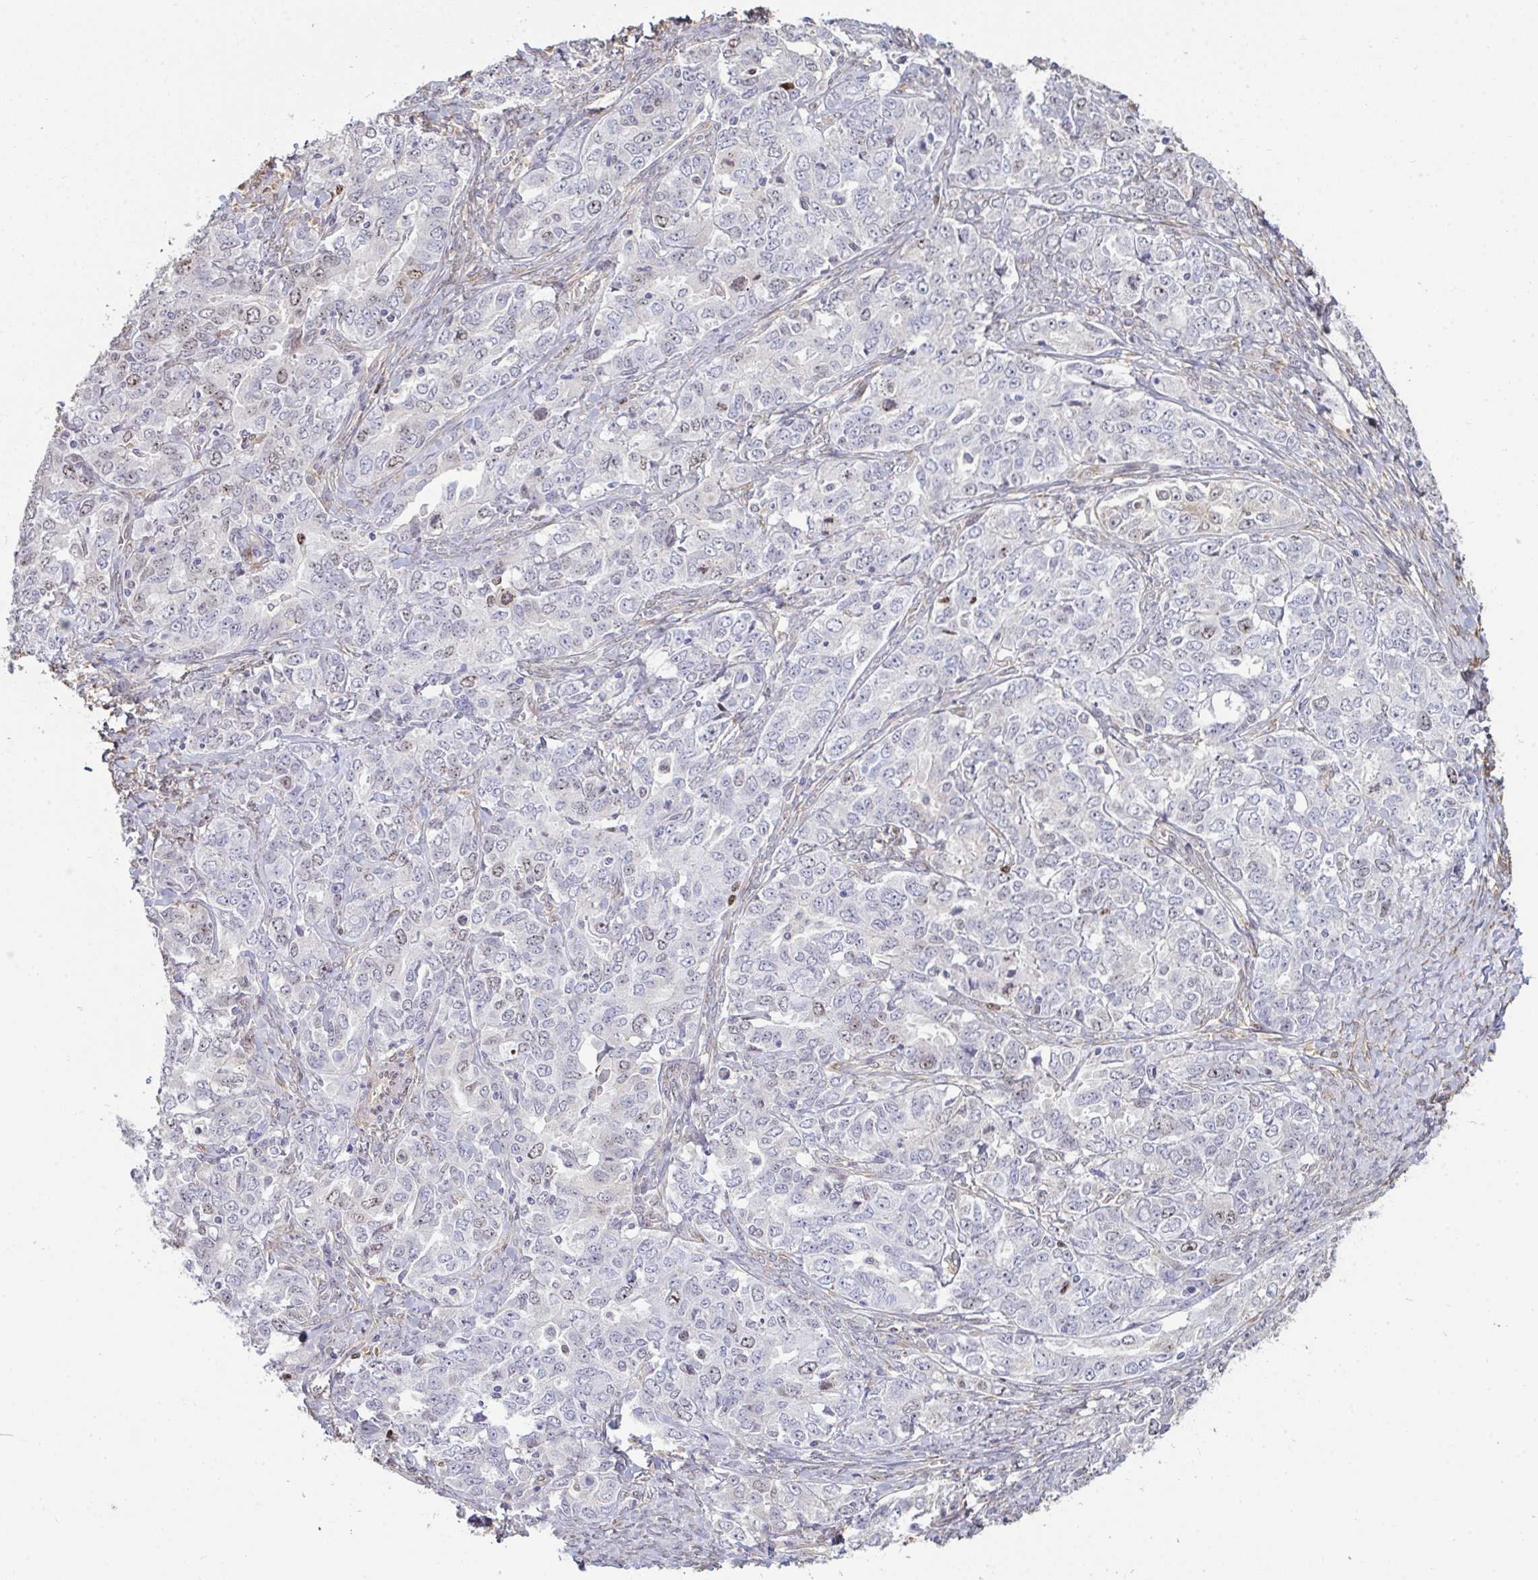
{"staining": {"intensity": "moderate", "quantity": "<25%", "location": "nuclear"}, "tissue": "ovarian cancer", "cell_type": "Tumor cells", "image_type": "cancer", "snomed": [{"axis": "morphology", "description": "Carcinoma, endometroid"}, {"axis": "topography", "description": "Ovary"}], "caption": "This is an image of immunohistochemistry (IHC) staining of ovarian cancer, which shows moderate positivity in the nuclear of tumor cells.", "gene": "SETD7", "patient": {"sex": "female", "age": 62}}